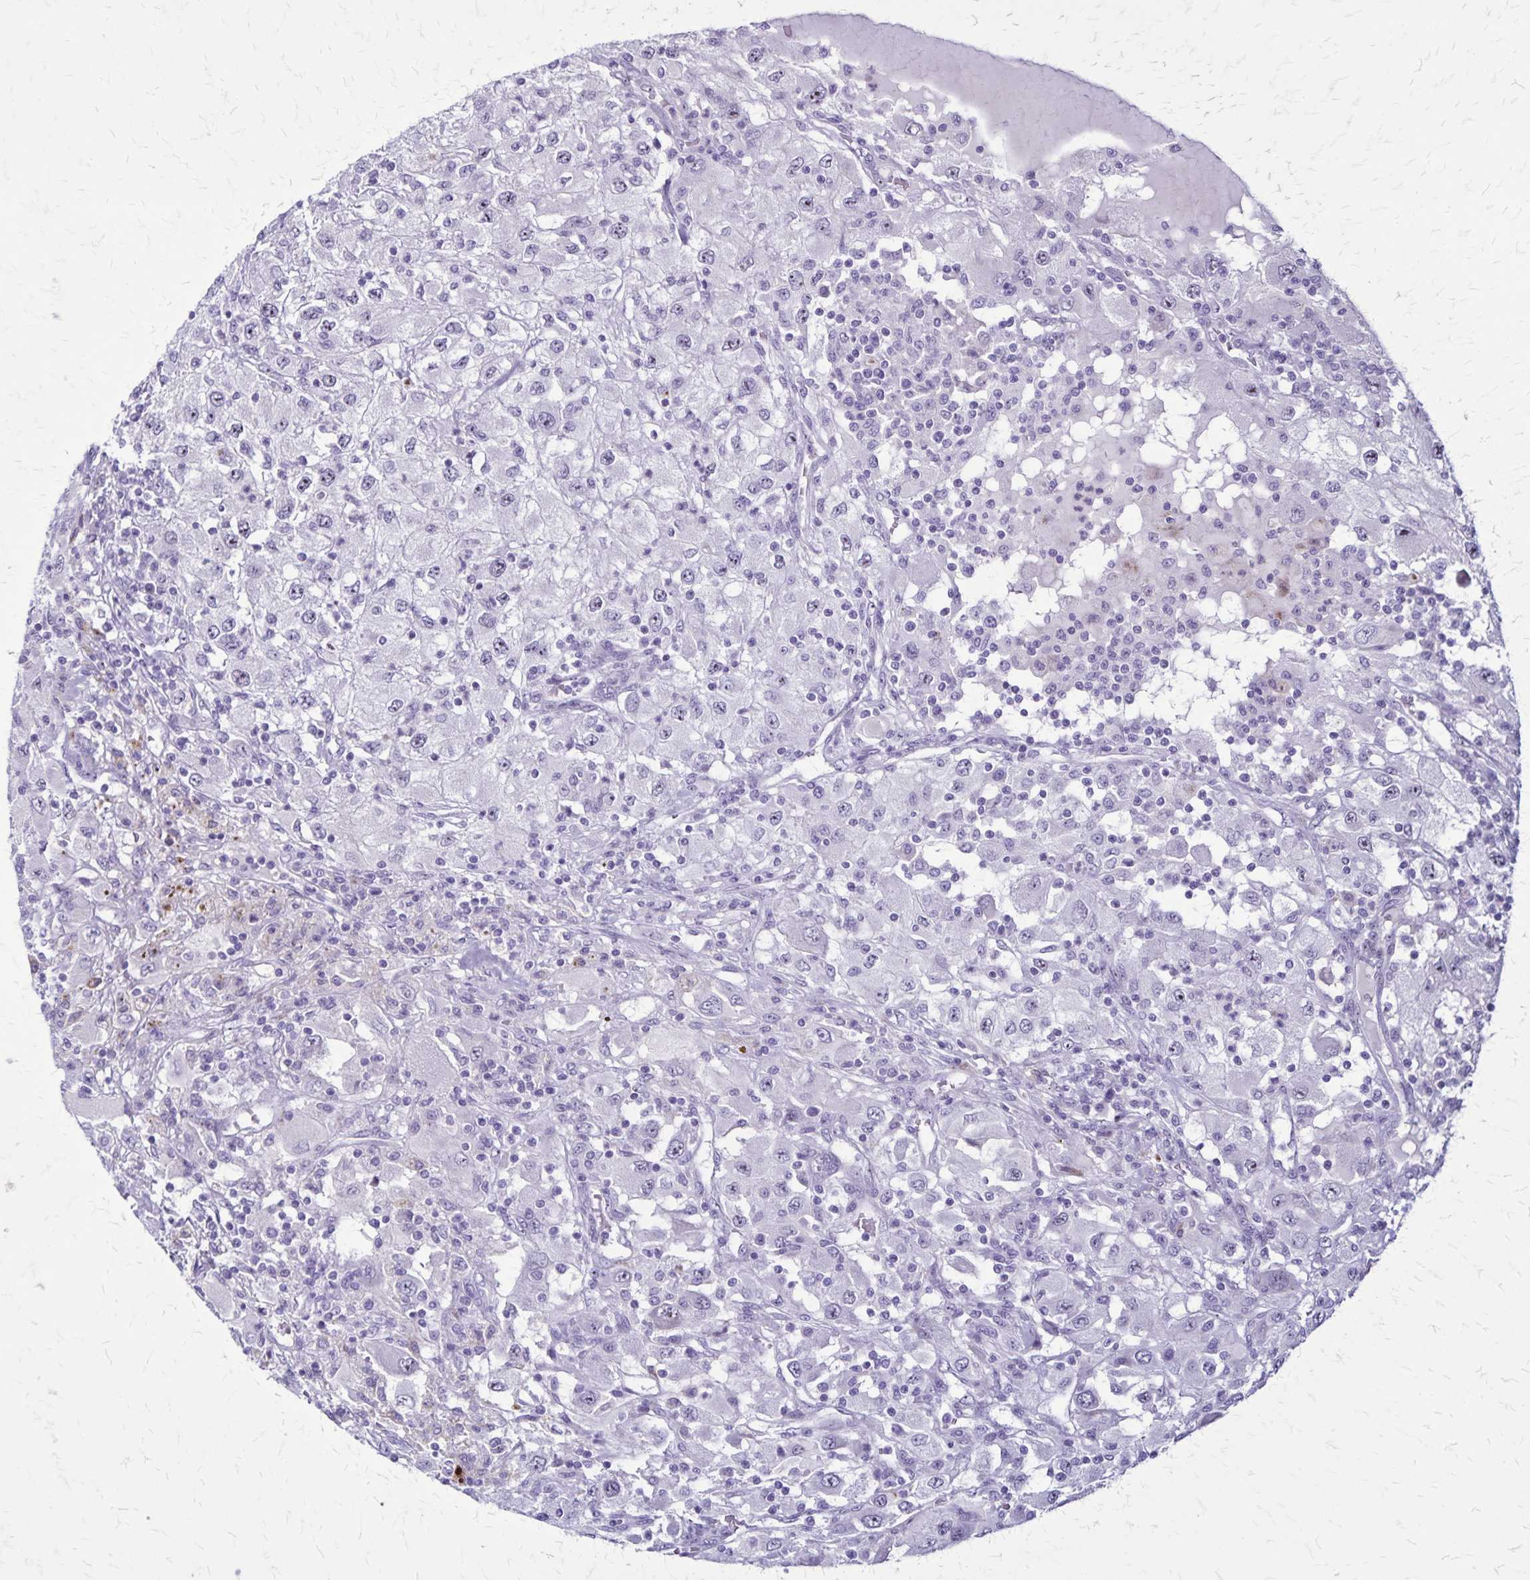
{"staining": {"intensity": "negative", "quantity": "none", "location": "none"}, "tissue": "renal cancer", "cell_type": "Tumor cells", "image_type": "cancer", "snomed": [{"axis": "morphology", "description": "Adenocarcinoma, NOS"}, {"axis": "topography", "description": "Kidney"}], "caption": "Tumor cells are negative for brown protein staining in renal adenocarcinoma.", "gene": "OR51B5", "patient": {"sex": "female", "age": 67}}